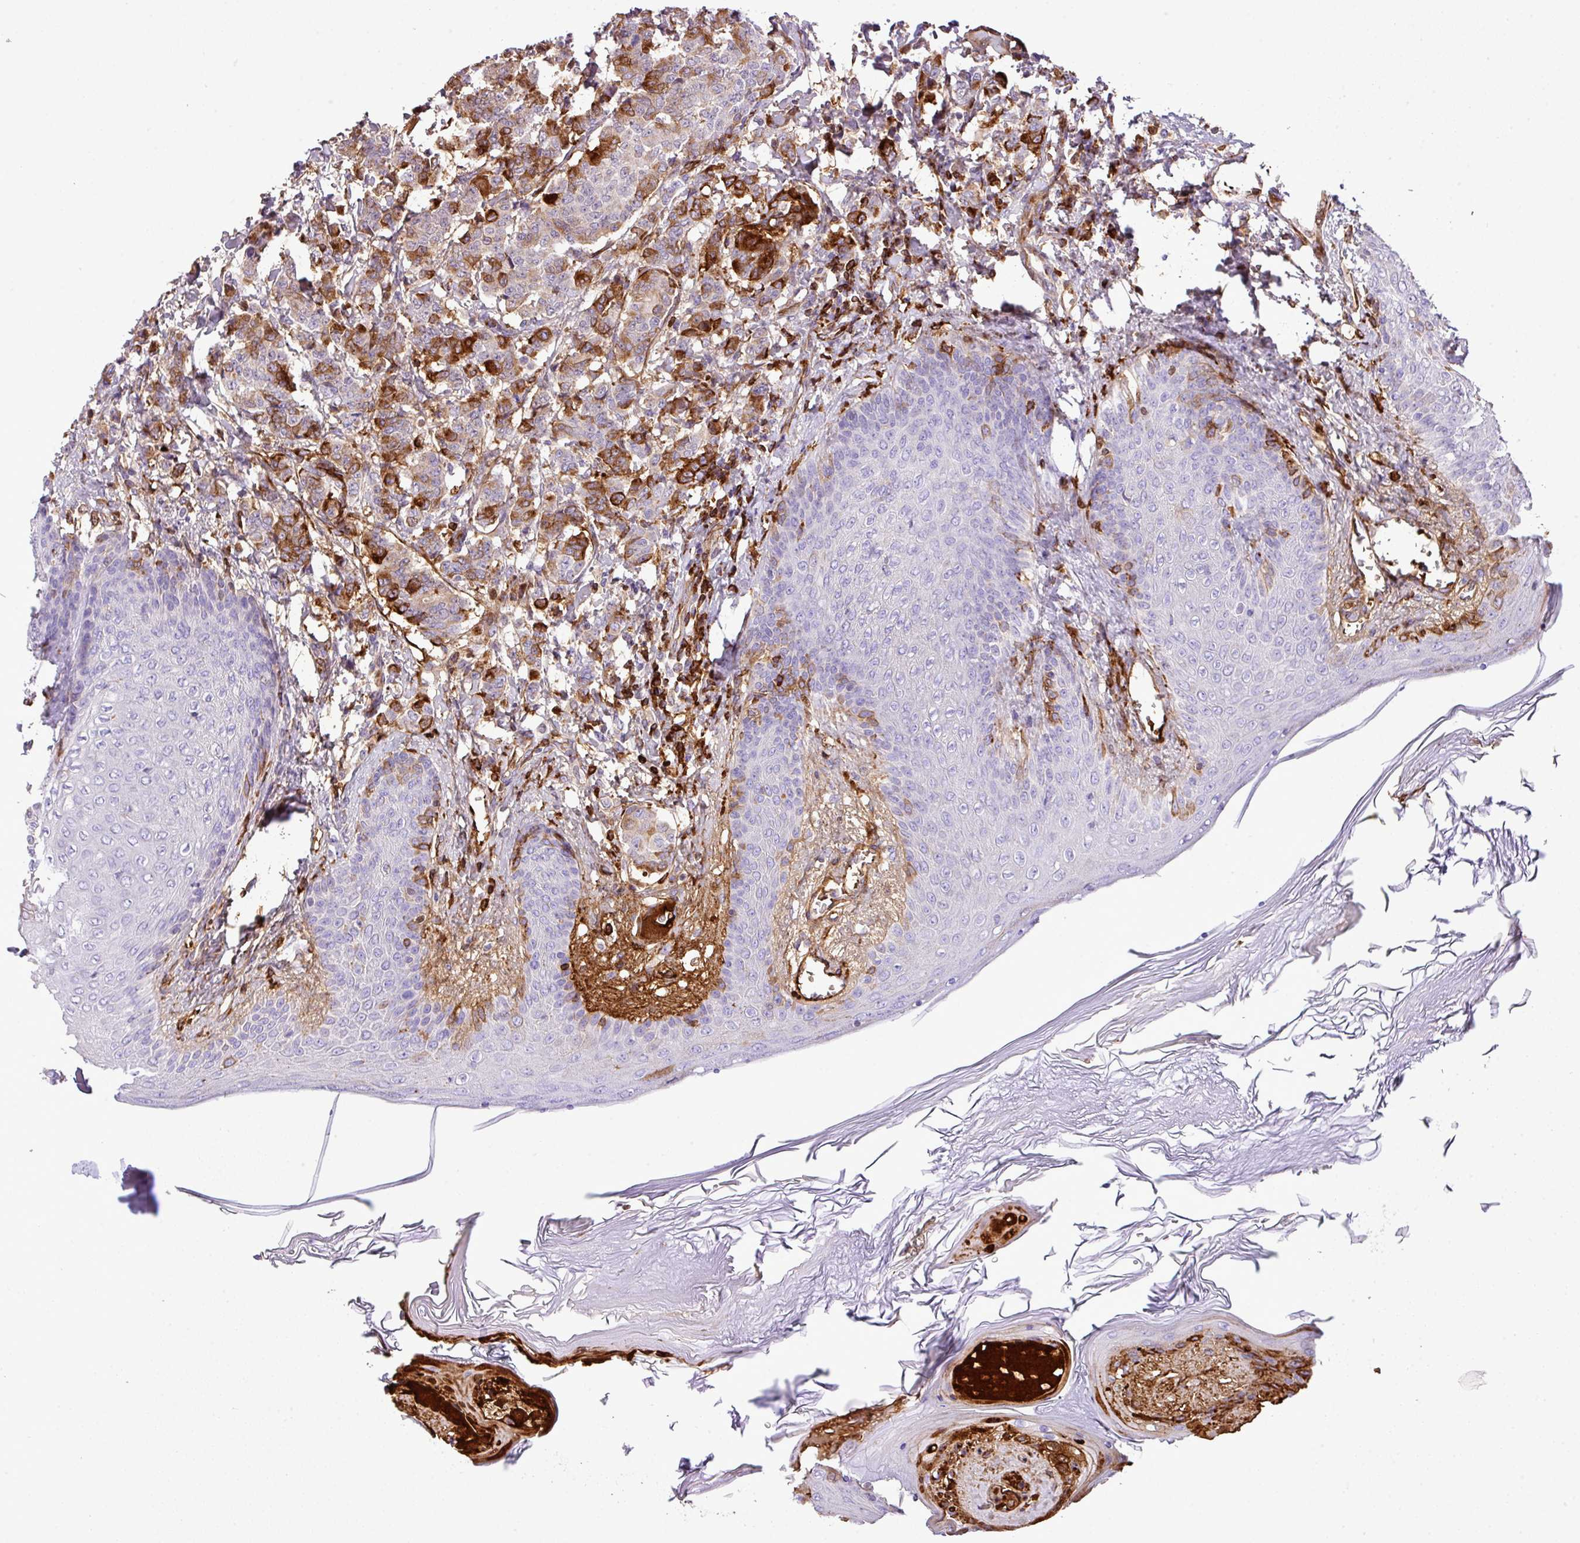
{"staining": {"intensity": "moderate", "quantity": "25%-75%", "location": "cytoplasmic/membranous"}, "tissue": "breast cancer", "cell_type": "Tumor cells", "image_type": "cancer", "snomed": [{"axis": "morphology", "description": "Duct carcinoma"}, {"axis": "topography", "description": "Breast"}], "caption": "A photomicrograph of infiltrating ductal carcinoma (breast) stained for a protein demonstrates moderate cytoplasmic/membranous brown staining in tumor cells.", "gene": "CTXN2", "patient": {"sex": "female", "age": 40}}